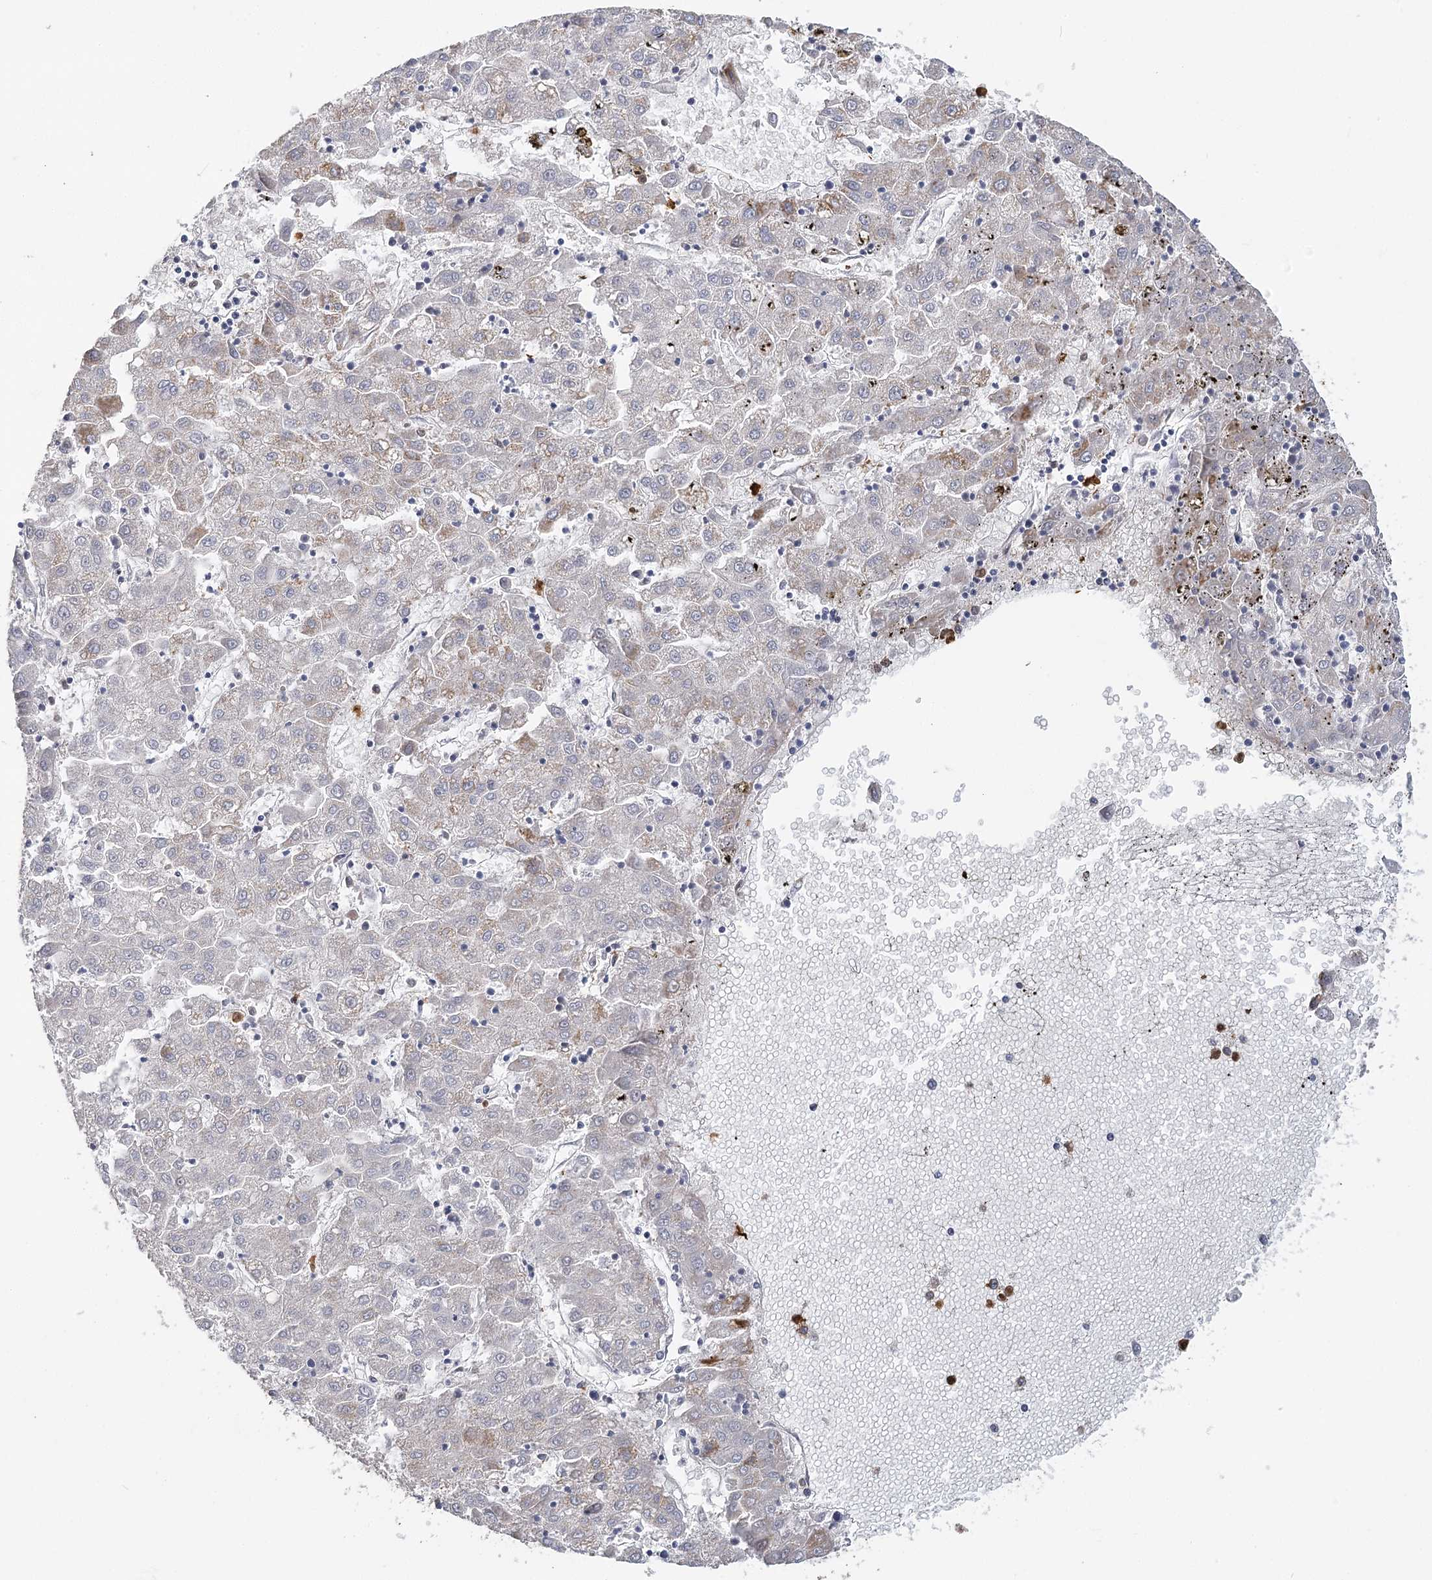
{"staining": {"intensity": "negative", "quantity": "none", "location": "none"}, "tissue": "liver cancer", "cell_type": "Tumor cells", "image_type": "cancer", "snomed": [{"axis": "morphology", "description": "Carcinoma, Hepatocellular, NOS"}, {"axis": "topography", "description": "Liver"}], "caption": "High power microscopy photomicrograph of an immunohistochemistry micrograph of liver hepatocellular carcinoma, revealing no significant staining in tumor cells.", "gene": "EPB41L5", "patient": {"sex": "male", "age": 72}}